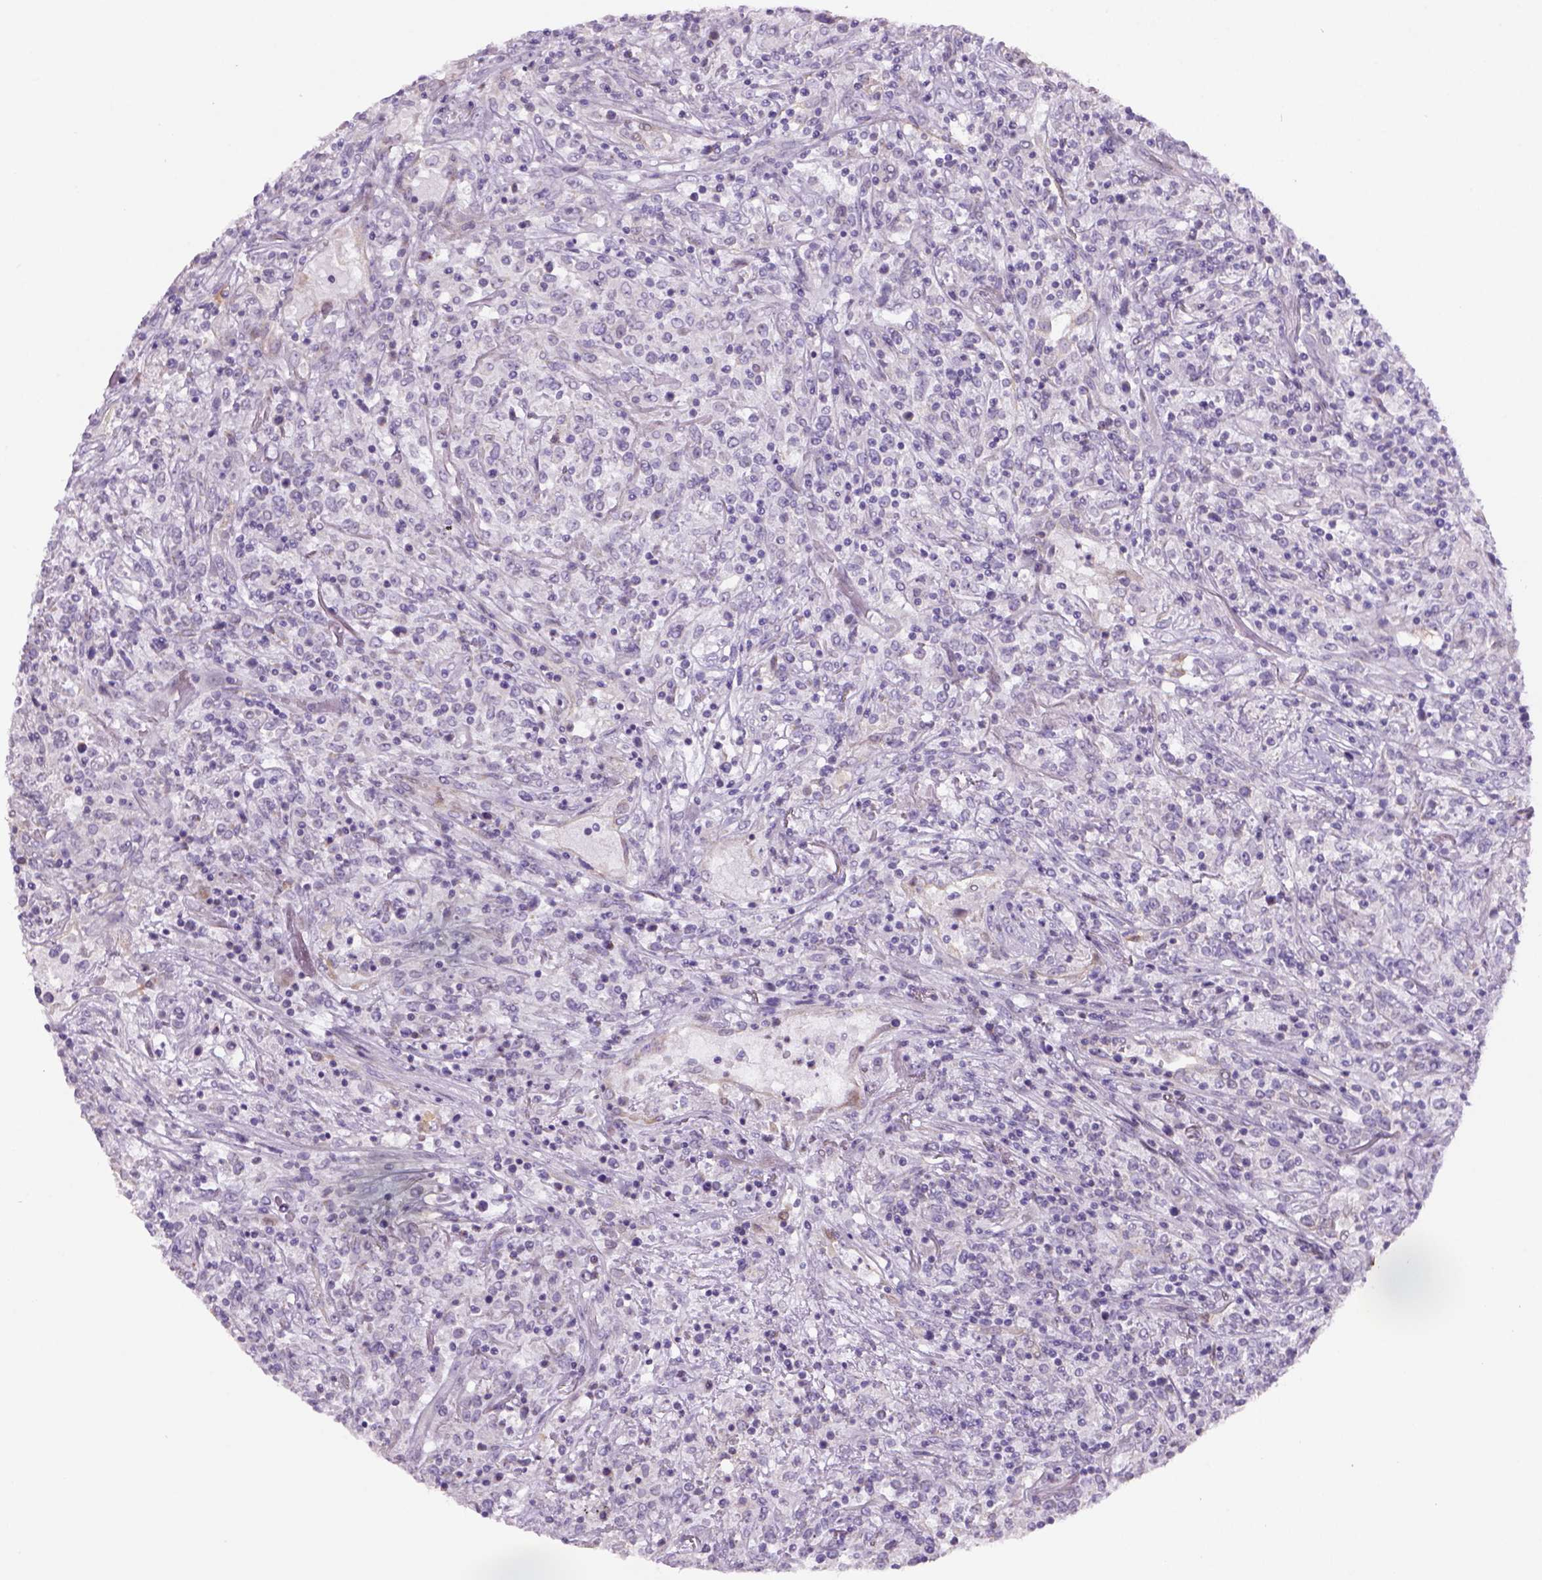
{"staining": {"intensity": "negative", "quantity": "none", "location": "none"}, "tissue": "lymphoma", "cell_type": "Tumor cells", "image_type": "cancer", "snomed": [{"axis": "morphology", "description": "Malignant lymphoma, non-Hodgkin's type, High grade"}, {"axis": "topography", "description": "Lung"}], "caption": "Immunohistochemistry (IHC) image of human high-grade malignant lymphoma, non-Hodgkin's type stained for a protein (brown), which shows no positivity in tumor cells.", "gene": "ADGRV1", "patient": {"sex": "male", "age": 79}}